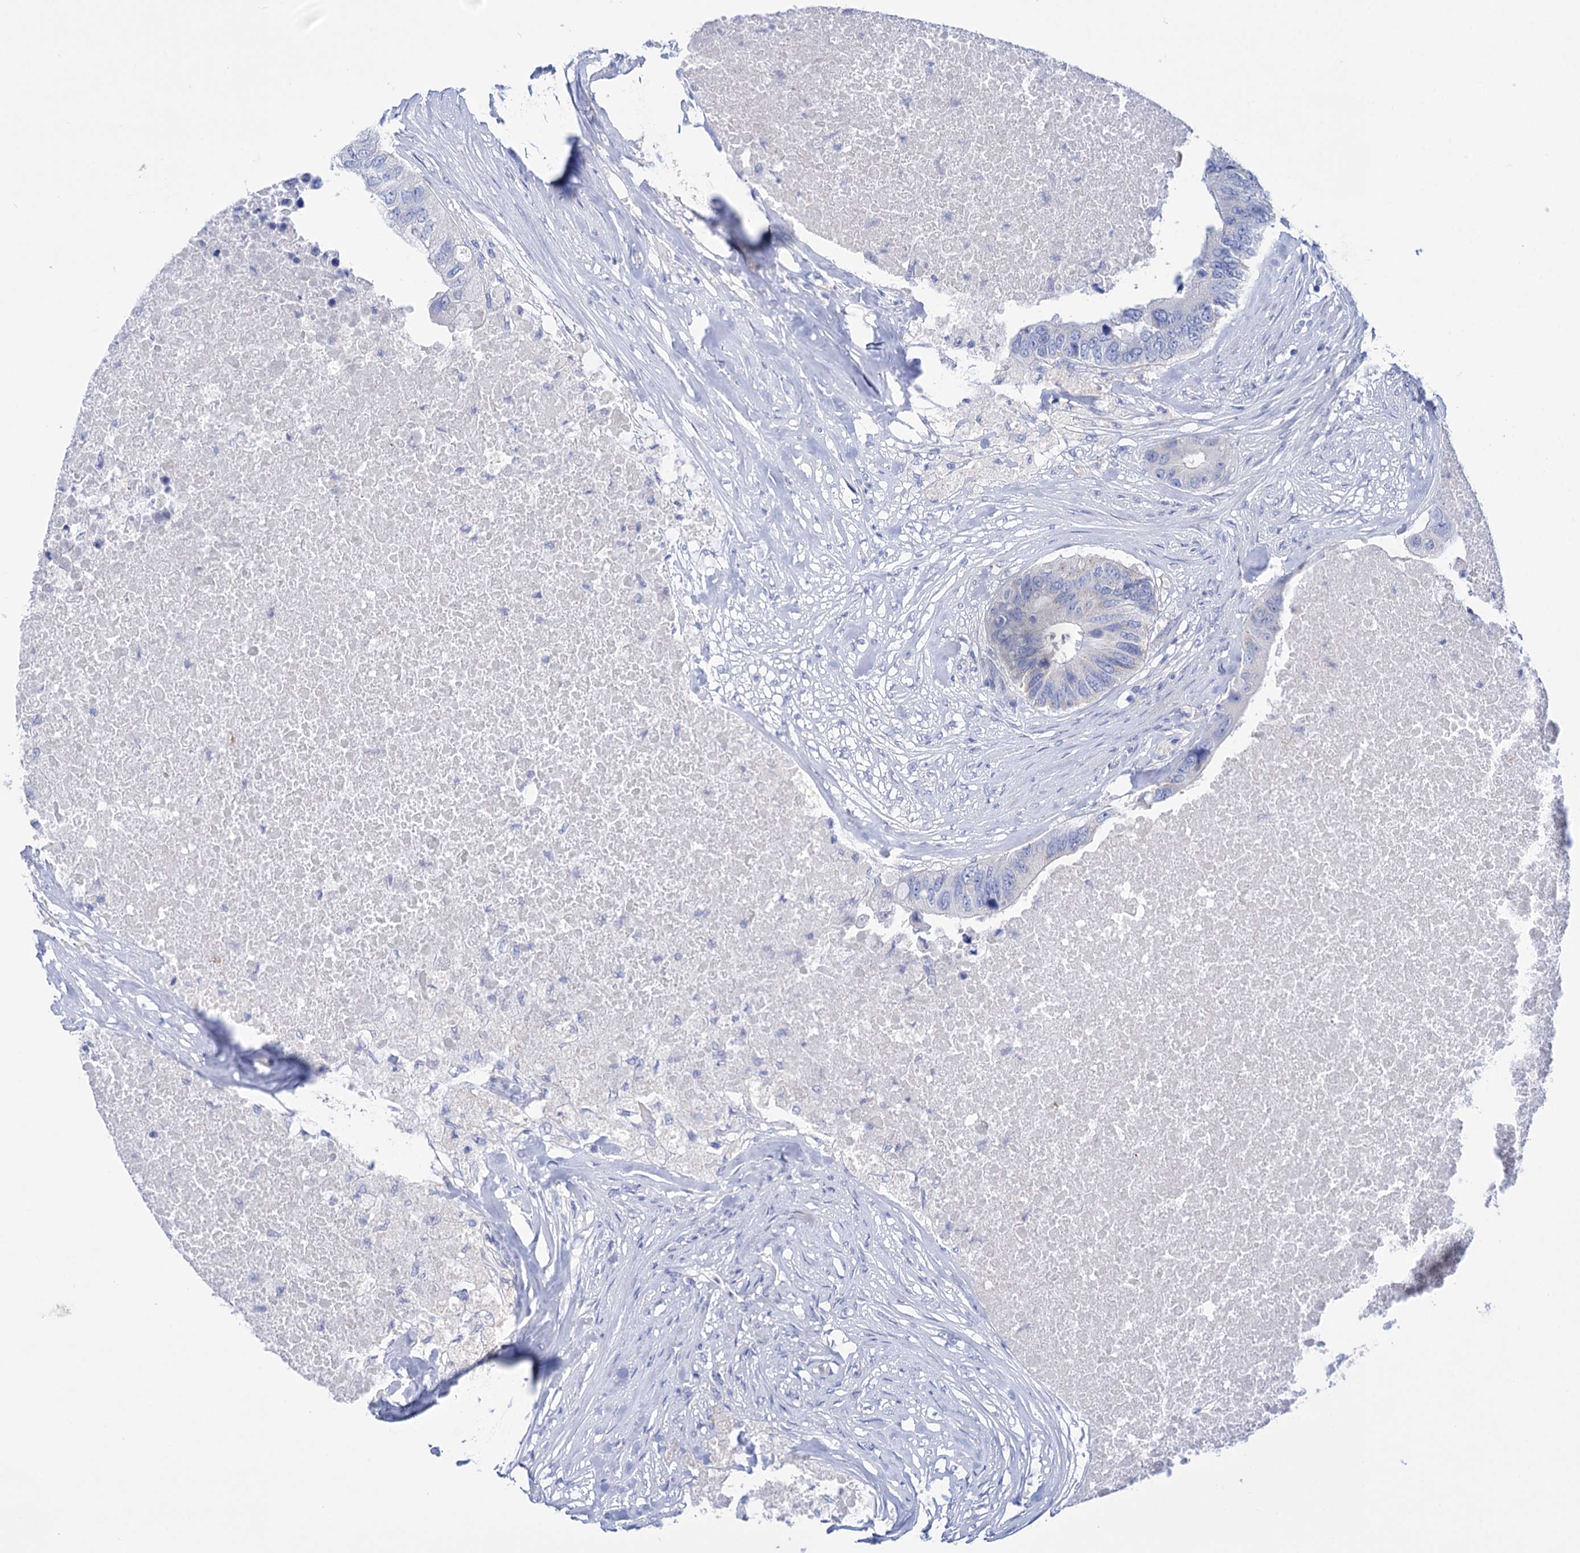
{"staining": {"intensity": "weak", "quantity": "<25%", "location": "cytoplasmic/membranous"}, "tissue": "colorectal cancer", "cell_type": "Tumor cells", "image_type": "cancer", "snomed": [{"axis": "morphology", "description": "Adenocarcinoma, NOS"}, {"axis": "topography", "description": "Colon"}], "caption": "IHC photomicrograph of colorectal cancer (adenocarcinoma) stained for a protein (brown), which exhibits no expression in tumor cells. (Immunohistochemistry (ihc), brightfield microscopy, high magnification).", "gene": "YARS2", "patient": {"sex": "male", "age": 71}}